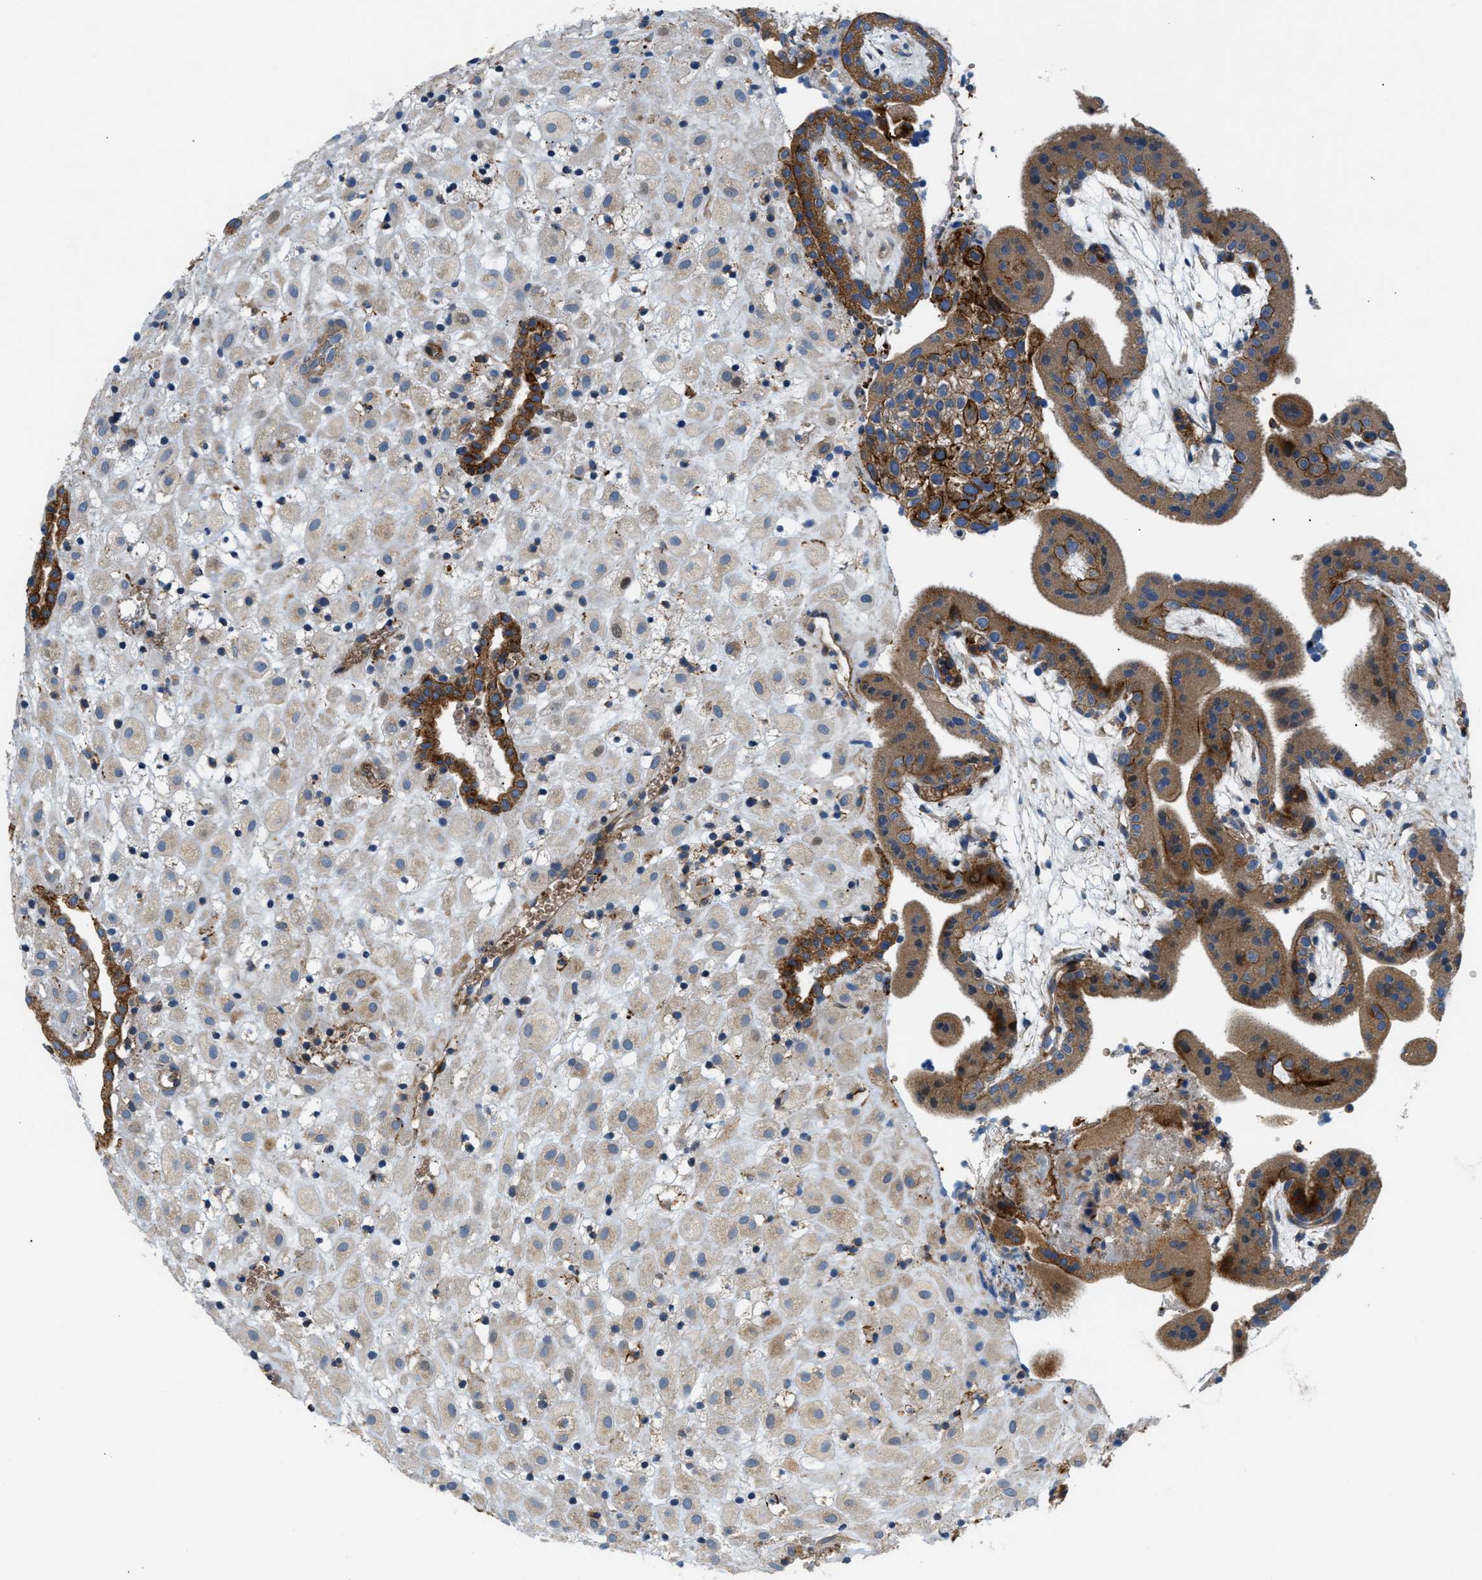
{"staining": {"intensity": "strong", "quantity": "25%-75%", "location": "cytoplasmic/membranous"}, "tissue": "placenta", "cell_type": "Decidual cells", "image_type": "normal", "snomed": [{"axis": "morphology", "description": "Normal tissue, NOS"}, {"axis": "topography", "description": "Placenta"}], "caption": "Brown immunohistochemical staining in normal human placenta reveals strong cytoplasmic/membranous staining in approximately 25%-75% of decidual cells.", "gene": "DHODH", "patient": {"sex": "female", "age": 18}}